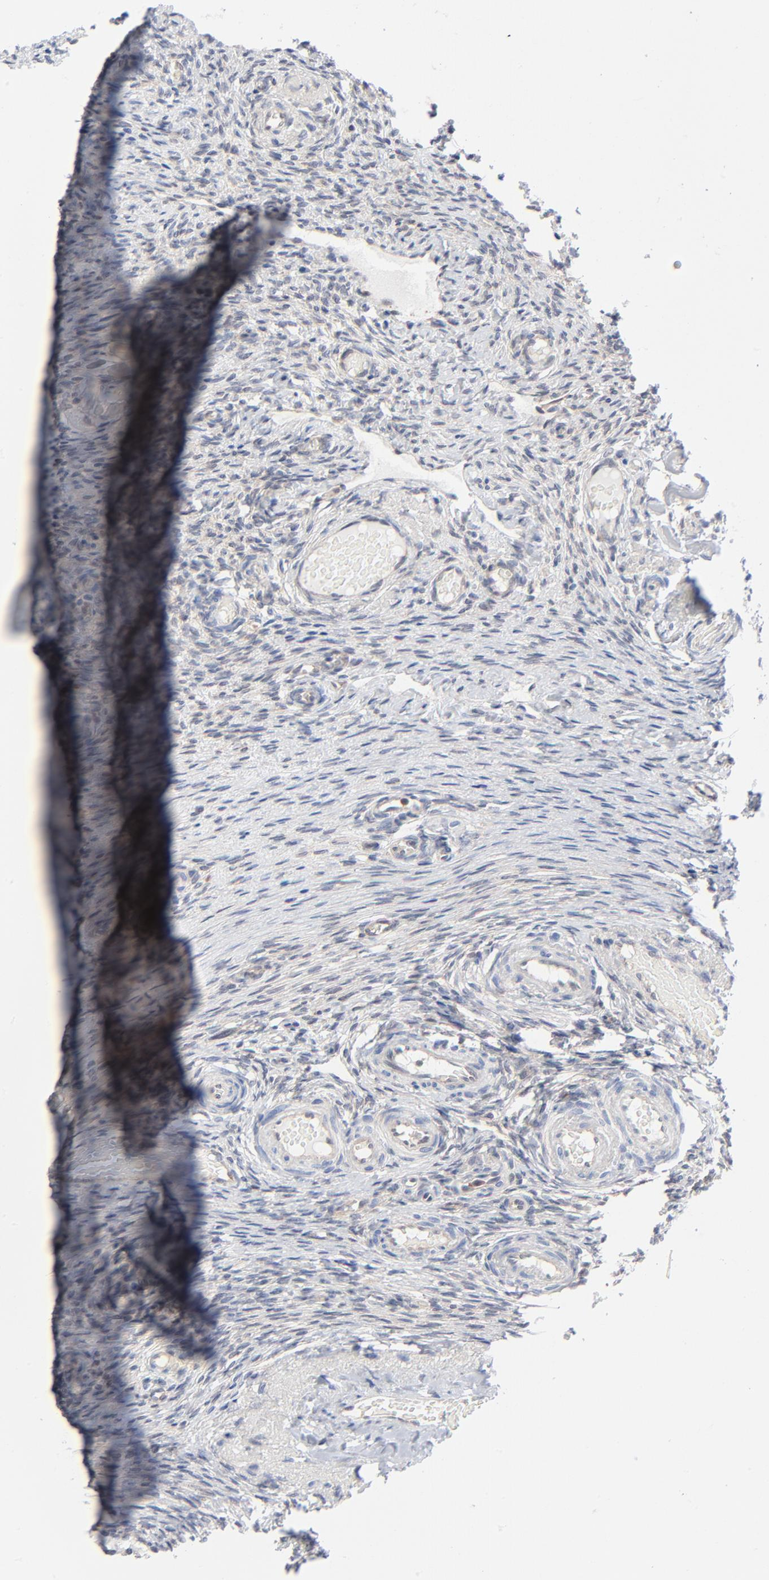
{"staining": {"intensity": "negative", "quantity": "none", "location": "none"}, "tissue": "ovary", "cell_type": "Follicle cells", "image_type": "normal", "snomed": [{"axis": "morphology", "description": "Normal tissue, NOS"}, {"axis": "topography", "description": "Ovary"}], "caption": "Follicle cells show no significant protein positivity in benign ovary. (DAB immunohistochemistry (IHC) visualized using brightfield microscopy, high magnification).", "gene": "RPS6KB1", "patient": {"sex": "female", "age": 60}}